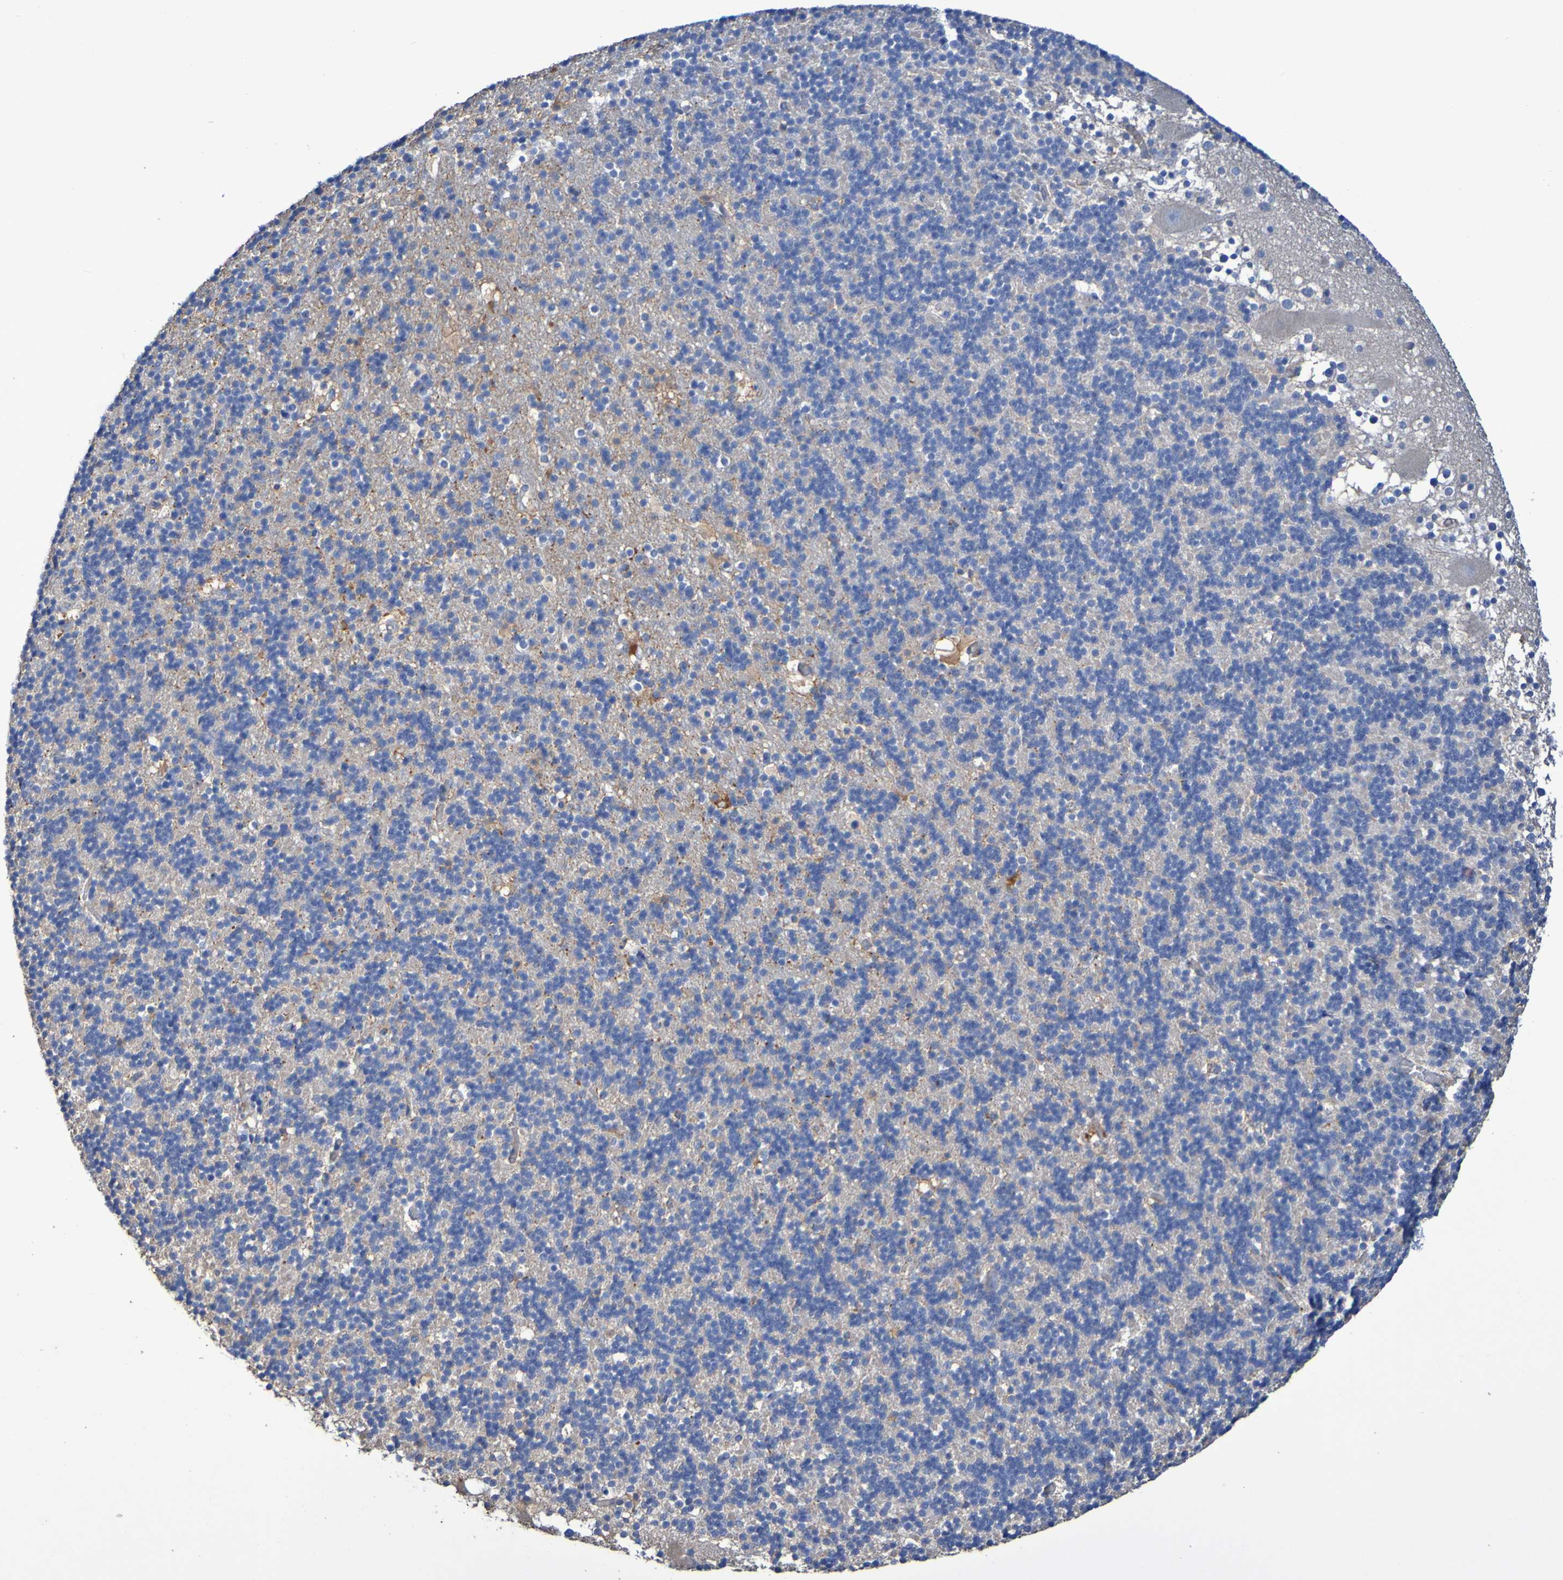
{"staining": {"intensity": "negative", "quantity": "none", "location": "none"}, "tissue": "cerebellum", "cell_type": "Cells in granular layer", "image_type": "normal", "snomed": [{"axis": "morphology", "description": "Normal tissue, NOS"}, {"axis": "topography", "description": "Cerebellum"}], "caption": "Cells in granular layer are negative for brown protein staining in benign cerebellum. (DAB IHC with hematoxylin counter stain).", "gene": "SRPRB", "patient": {"sex": "male", "age": 45}}